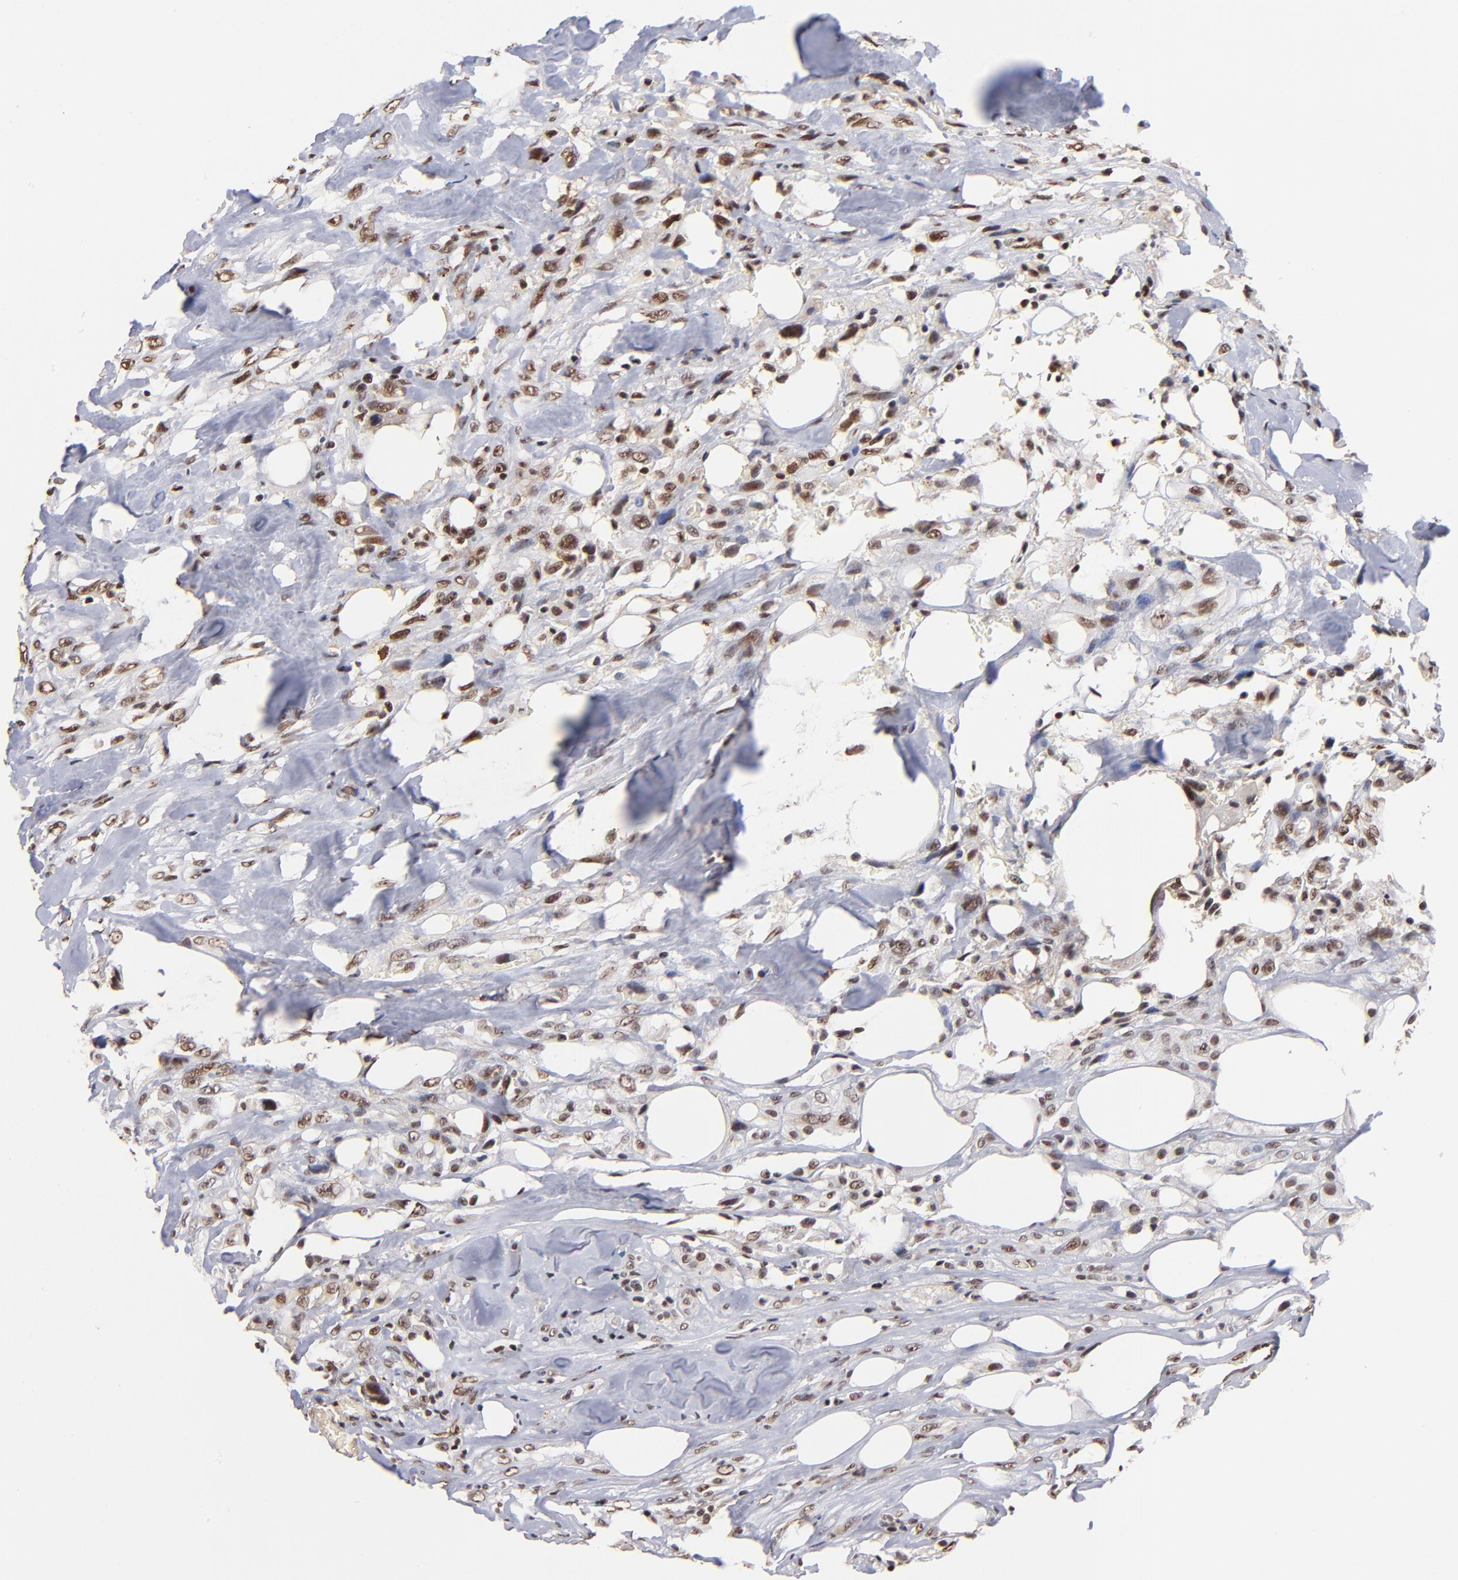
{"staining": {"intensity": "strong", "quantity": ">75%", "location": "nuclear"}, "tissue": "breast cancer", "cell_type": "Tumor cells", "image_type": "cancer", "snomed": [{"axis": "morphology", "description": "Neoplasm, malignant, NOS"}, {"axis": "topography", "description": "Breast"}], "caption": "Brown immunohistochemical staining in breast malignant neoplasm displays strong nuclear staining in about >75% of tumor cells. The staining was performed using DAB, with brown indicating positive protein expression. Nuclei are stained blue with hematoxylin.", "gene": "ZNF146", "patient": {"sex": "female", "age": 50}}